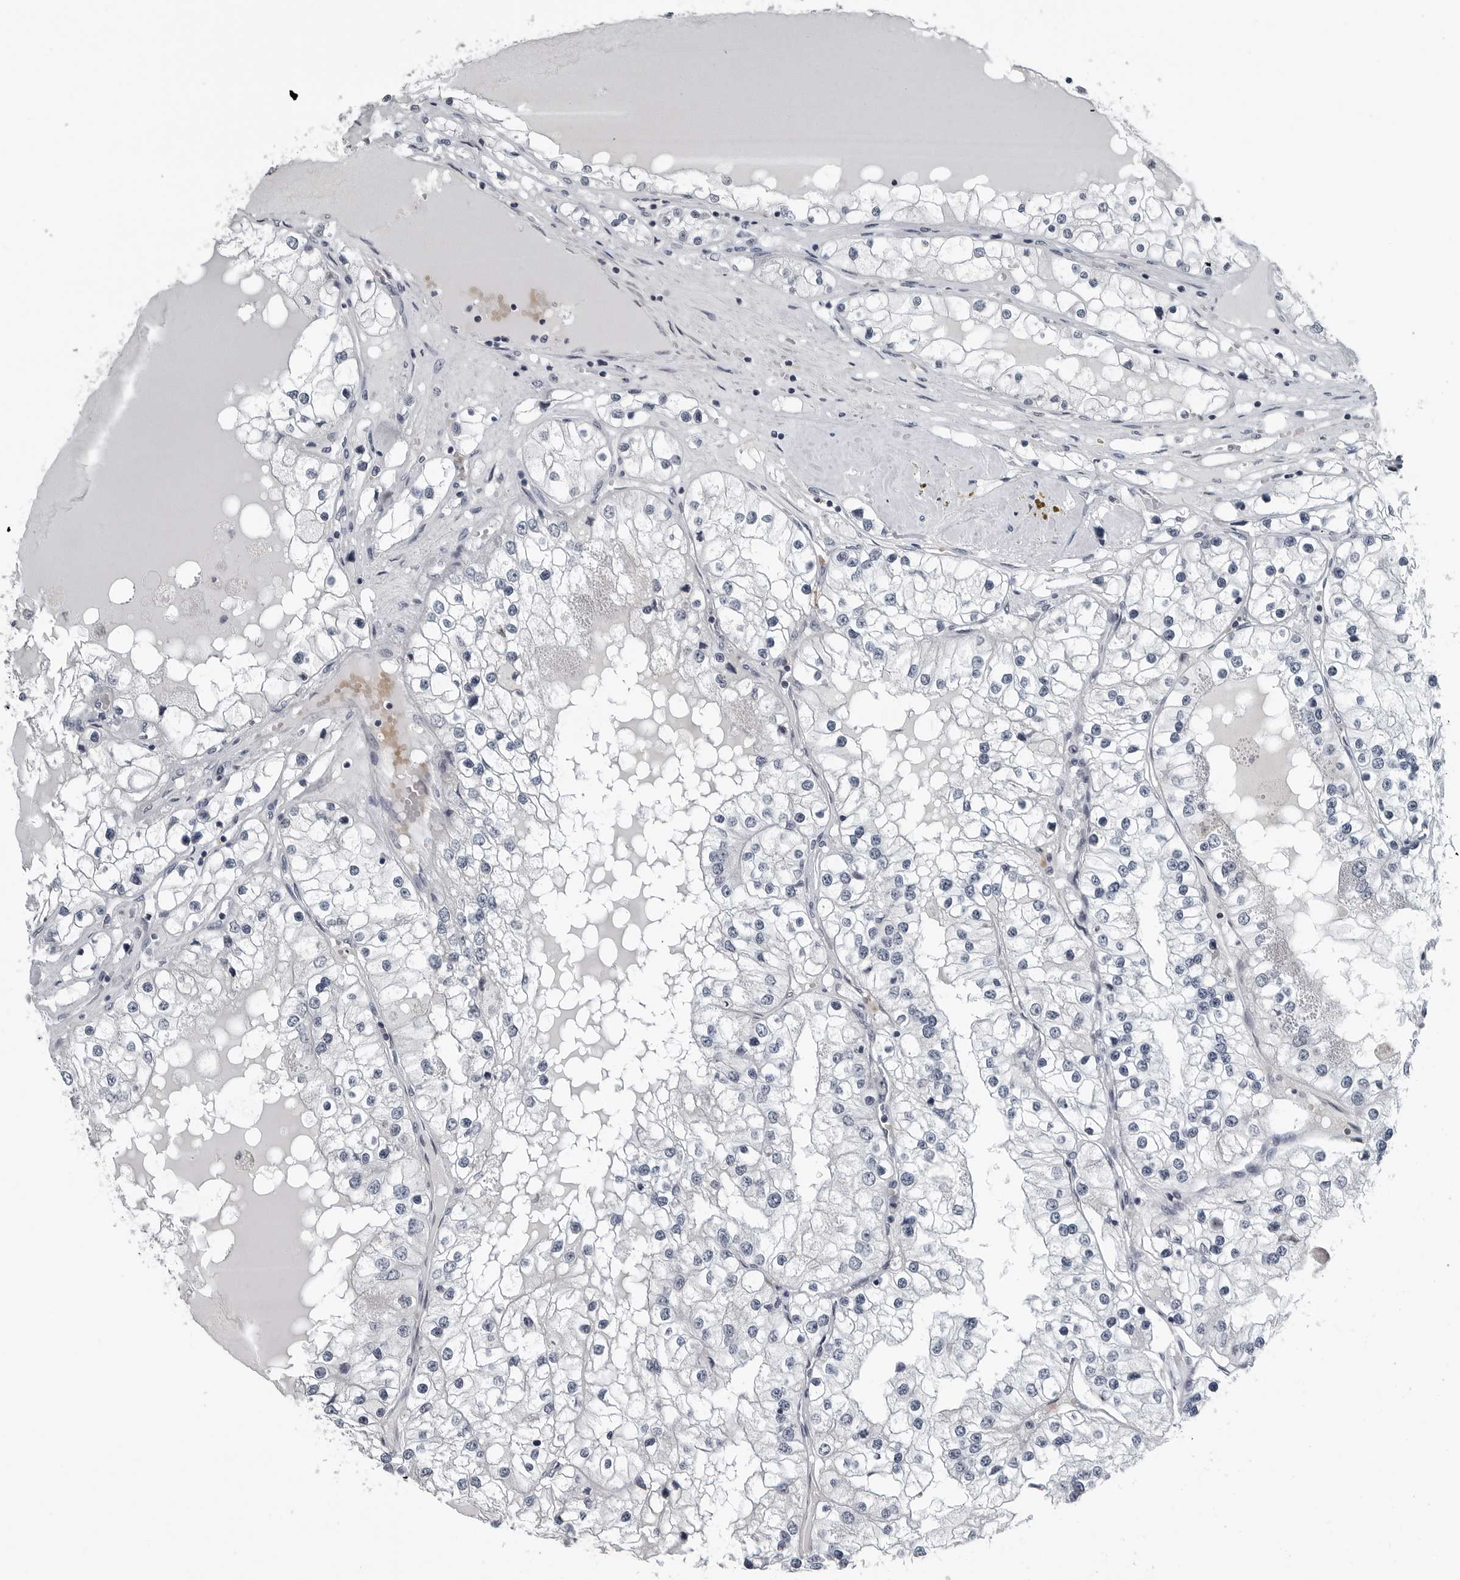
{"staining": {"intensity": "negative", "quantity": "none", "location": "none"}, "tissue": "renal cancer", "cell_type": "Tumor cells", "image_type": "cancer", "snomed": [{"axis": "morphology", "description": "Adenocarcinoma, NOS"}, {"axis": "topography", "description": "Kidney"}], "caption": "Adenocarcinoma (renal) stained for a protein using immunohistochemistry exhibits no positivity tumor cells.", "gene": "SPINK1", "patient": {"sex": "male", "age": 68}}